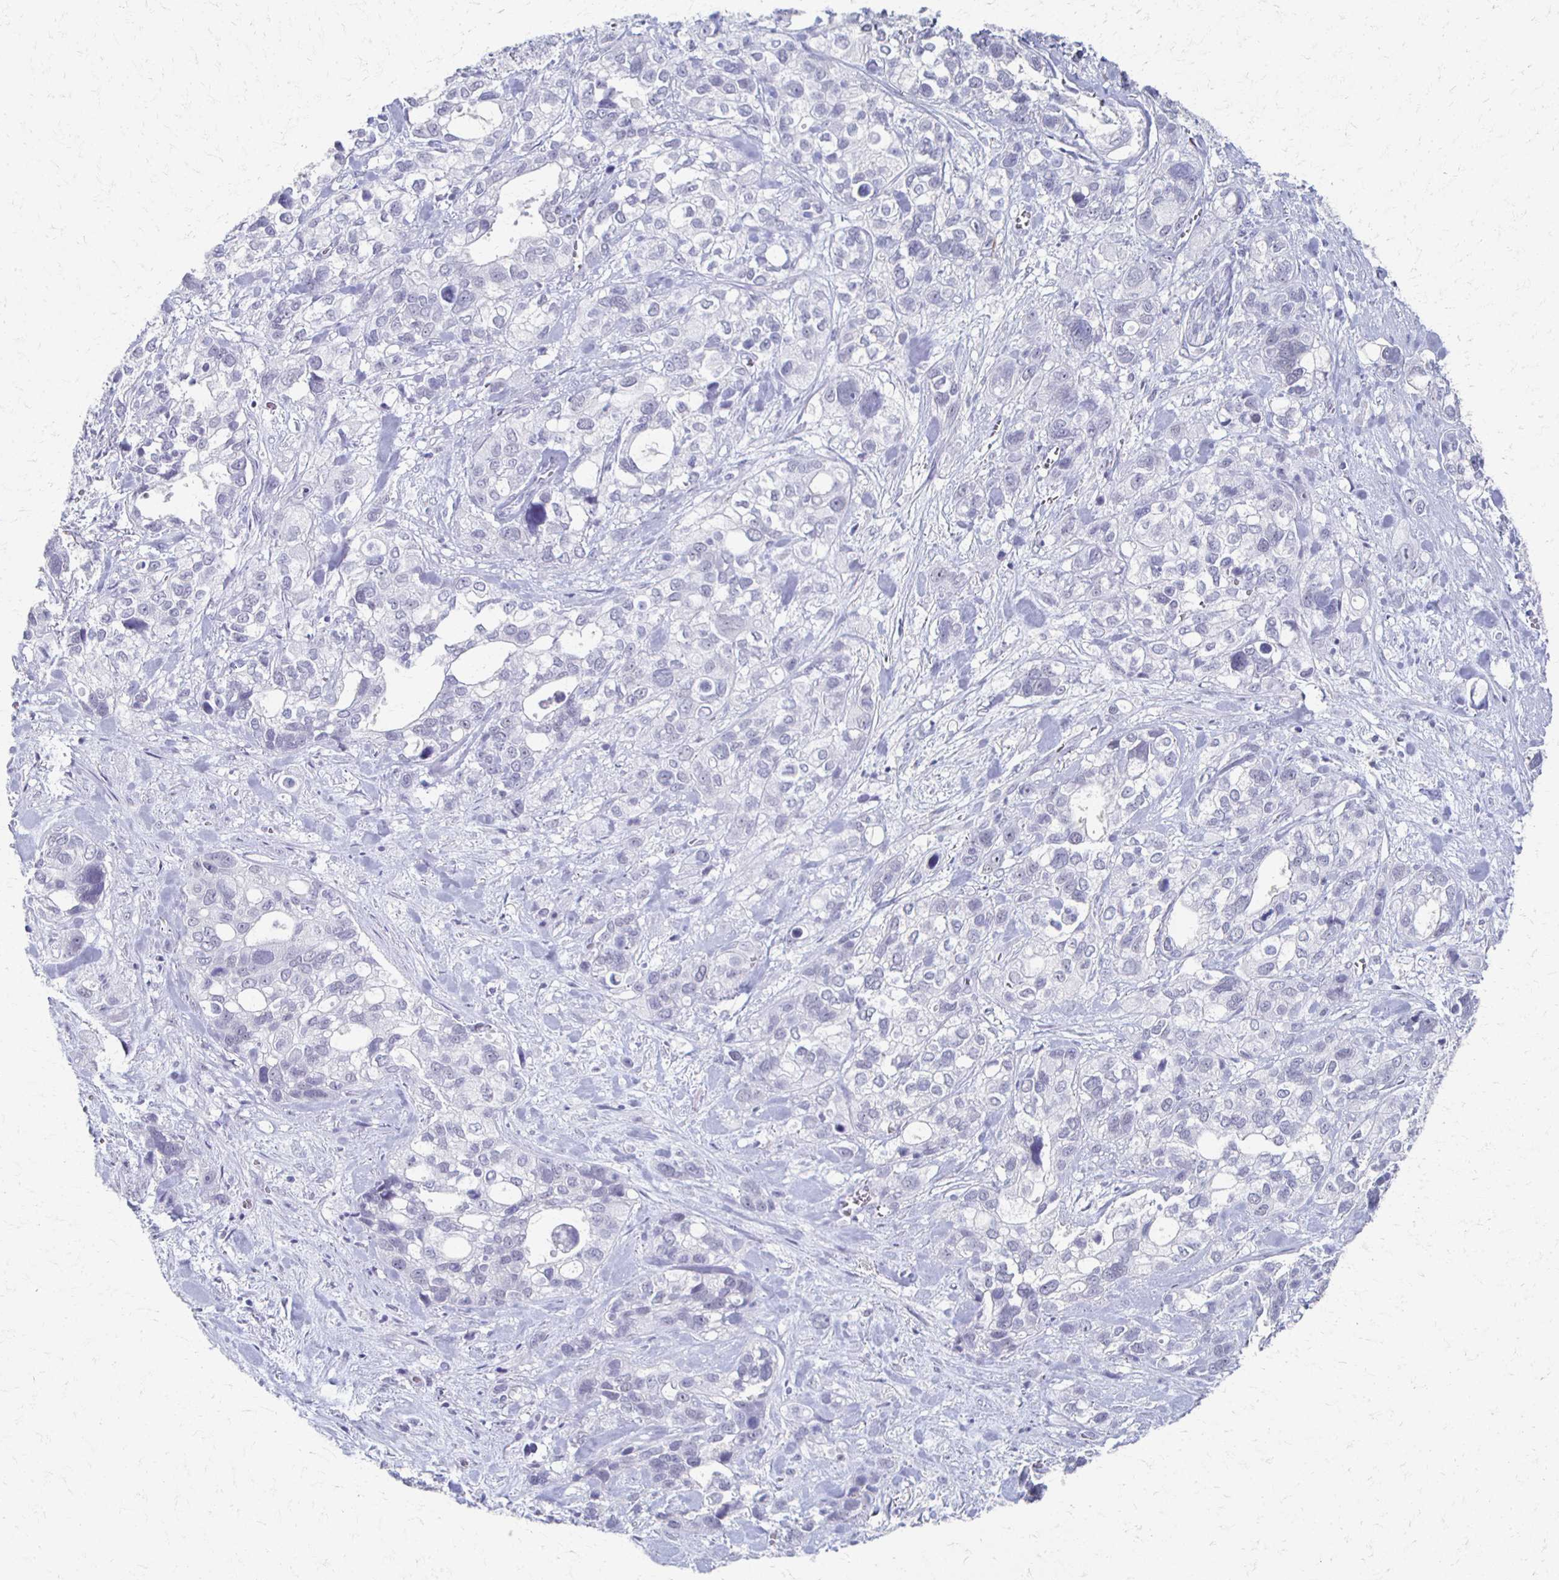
{"staining": {"intensity": "negative", "quantity": "none", "location": "none"}, "tissue": "stomach cancer", "cell_type": "Tumor cells", "image_type": "cancer", "snomed": [{"axis": "morphology", "description": "Adenocarcinoma, NOS"}, {"axis": "topography", "description": "Stomach, upper"}], "caption": "This is an immunohistochemistry (IHC) micrograph of human adenocarcinoma (stomach). There is no expression in tumor cells.", "gene": "CXCR2", "patient": {"sex": "female", "age": 81}}